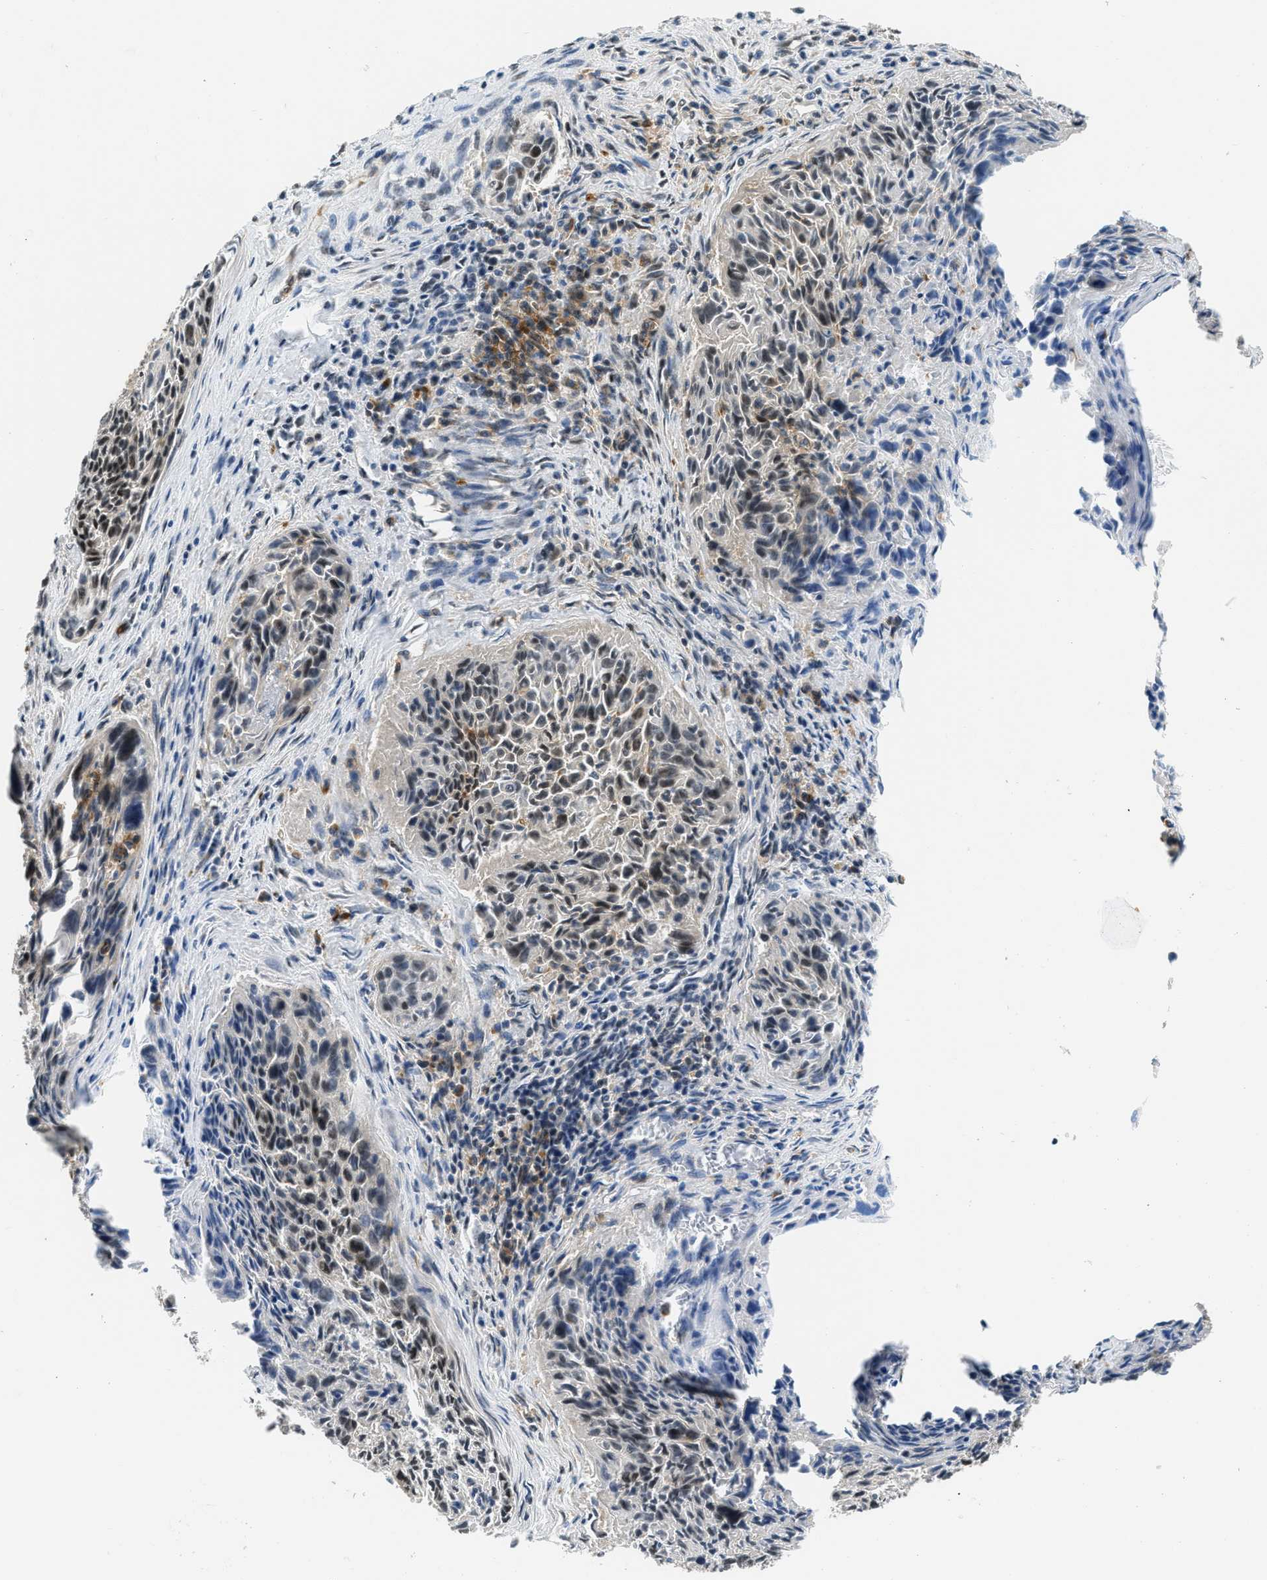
{"staining": {"intensity": "moderate", "quantity": "25%-75%", "location": "cytoplasmic/membranous,nuclear"}, "tissue": "cervical cancer", "cell_type": "Tumor cells", "image_type": "cancer", "snomed": [{"axis": "morphology", "description": "Squamous cell carcinoma, NOS"}, {"axis": "topography", "description": "Cervix"}], "caption": "Cervical squamous cell carcinoma stained with a protein marker exhibits moderate staining in tumor cells.", "gene": "SMAD4", "patient": {"sex": "female", "age": 55}}